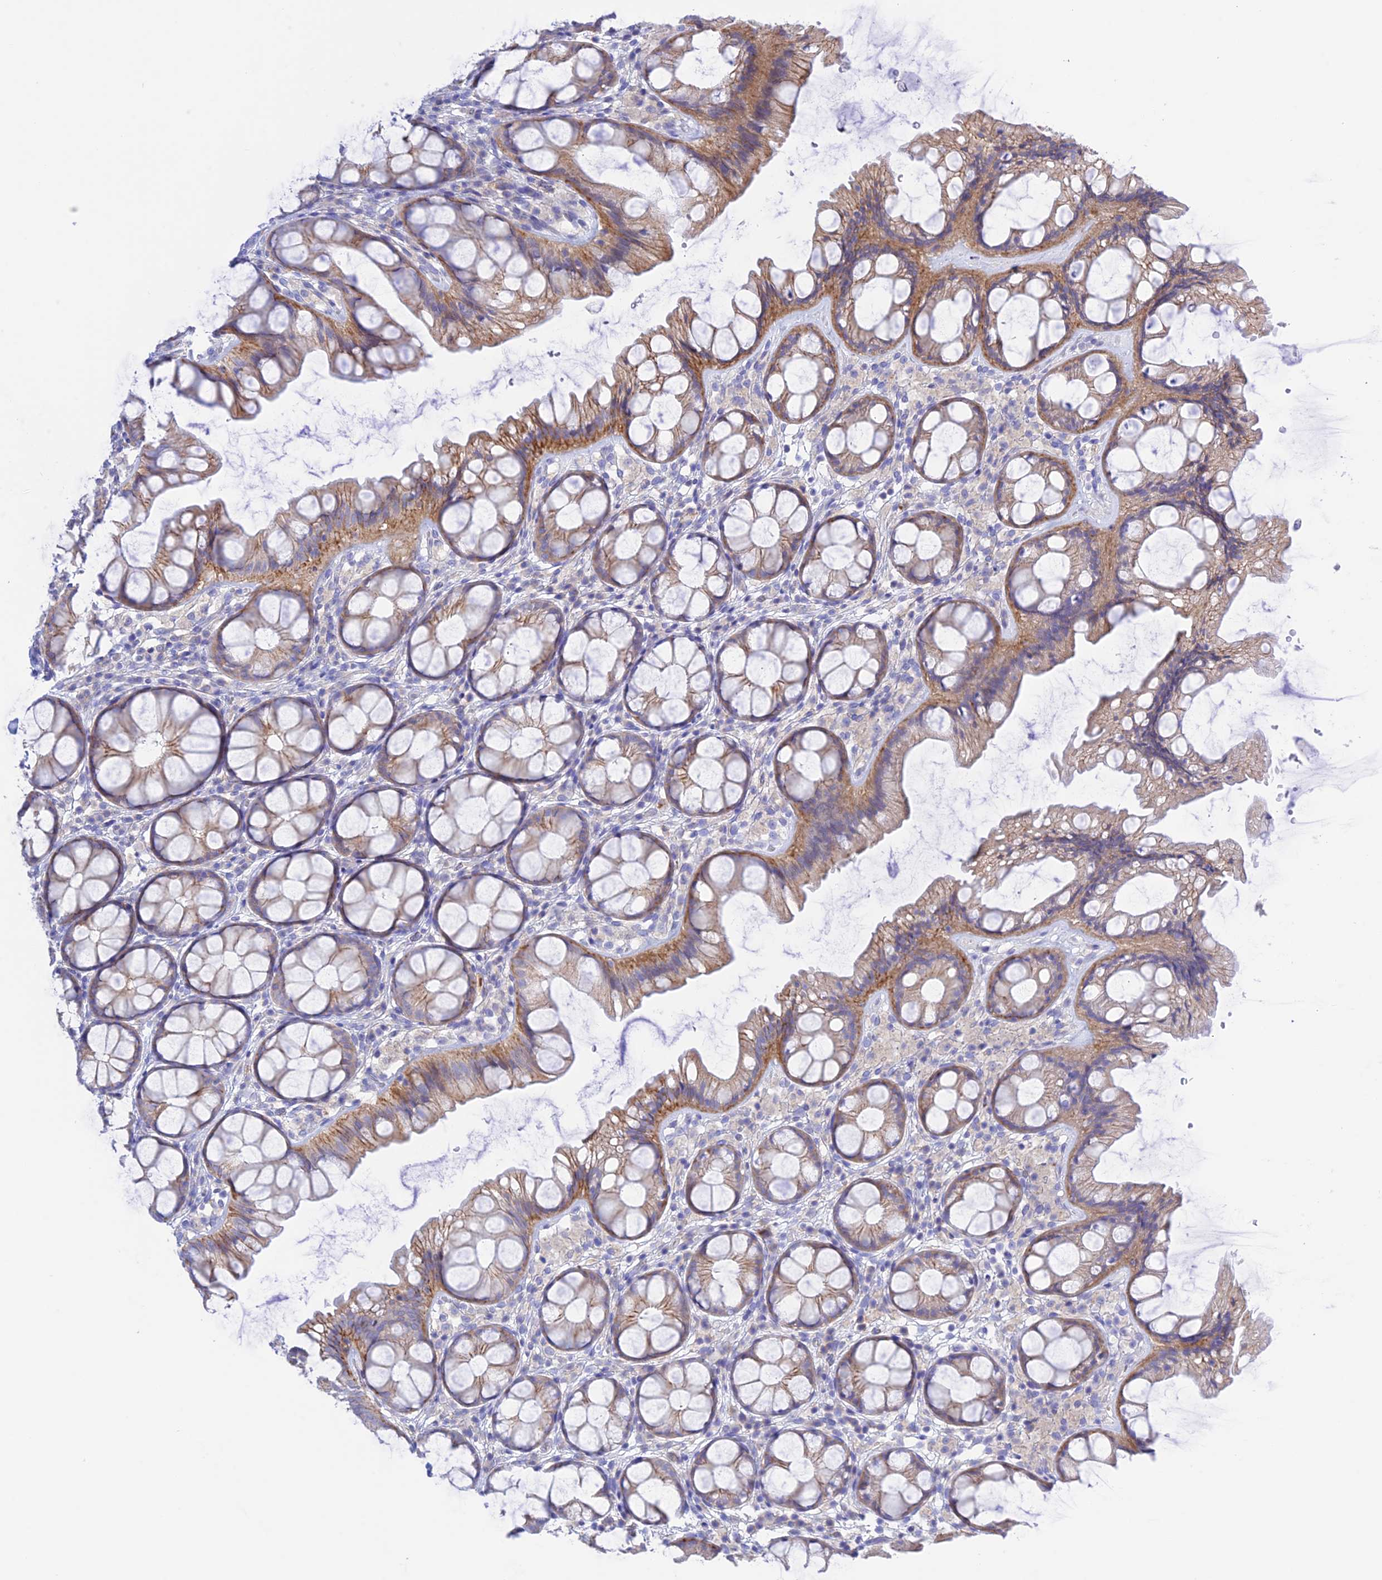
{"staining": {"intensity": "negative", "quantity": "none", "location": "none"}, "tissue": "colon", "cell_type": "Endothelial cells", "image_type": "normal", "snomed": [{"axis": "morphology", "description": "Normal tissue, NOS"}, {"axis": "topography", "description": "Colon"}], "caption": "A high-resolution histopathology image shows IHC staining of unremarkable colon, which displays no significant positivity in endothelial cells.", "gene": "CHSY3", "patient": {"sex": "male", "age": 47}}